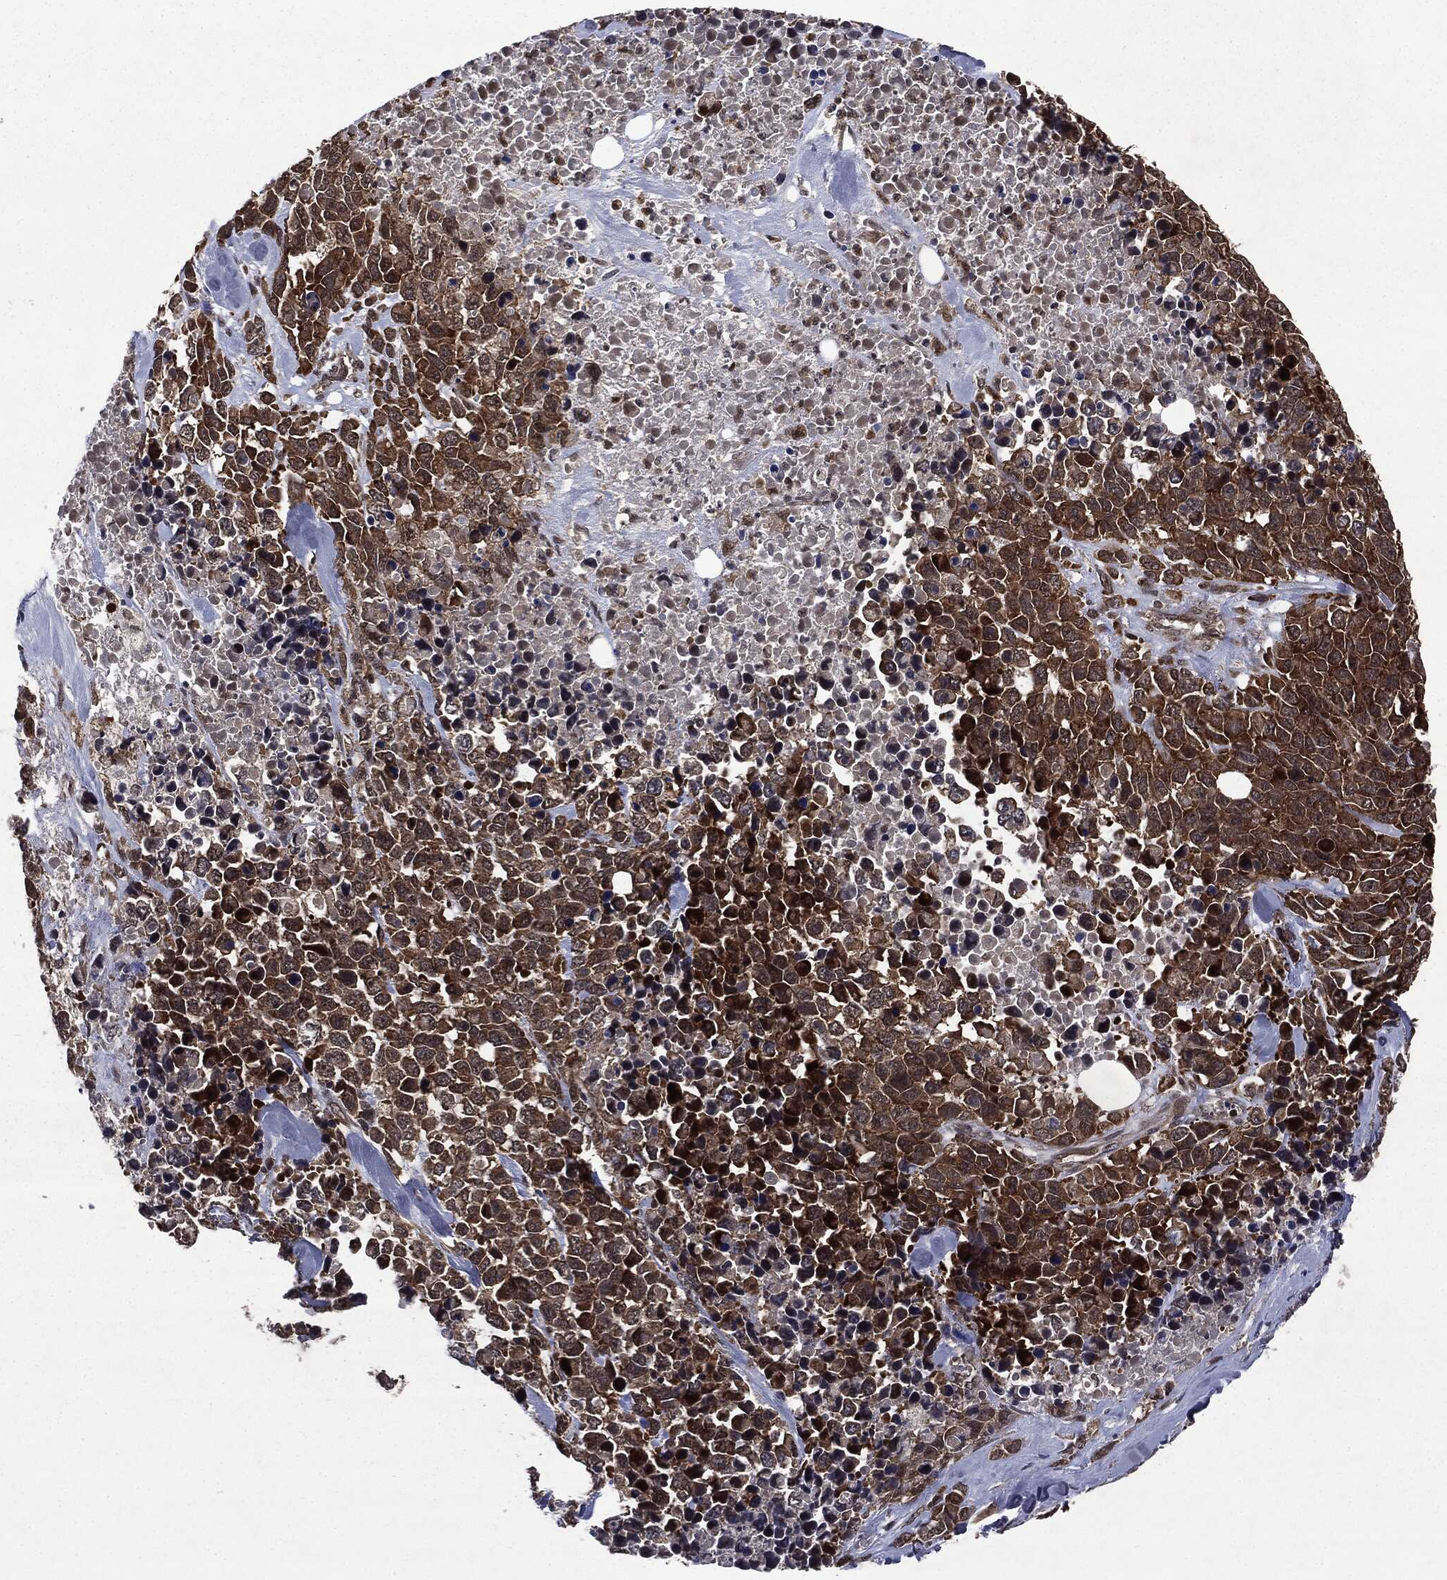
{"staining": {"intensity": "strong", "quantity": ">75%", "location": "cytoplasmic/membranous"}, "tissue": "melanoma", "cell_type": "Tumor cells", "image_type": "cancer", "snomed": [{"axis": "morphology", "description": "Malignant melanoma, Metastatic site"}, {"axis": "topography", "description": "Skin"}], "caption": "IHC staining of malignant melanoma (metastatic site), which displays high levels of strong cytoplasmic/membranous staining in approximately >75% of tumor cells indicating strong cytoplasmic/membranous protein positivity. The staining was performed using DAB (brown) for protein detection and nuclei were counterstained in hematoxylin (blue).", "gene": "STAU2", "patient": {"sex": "male", "age": 84}}